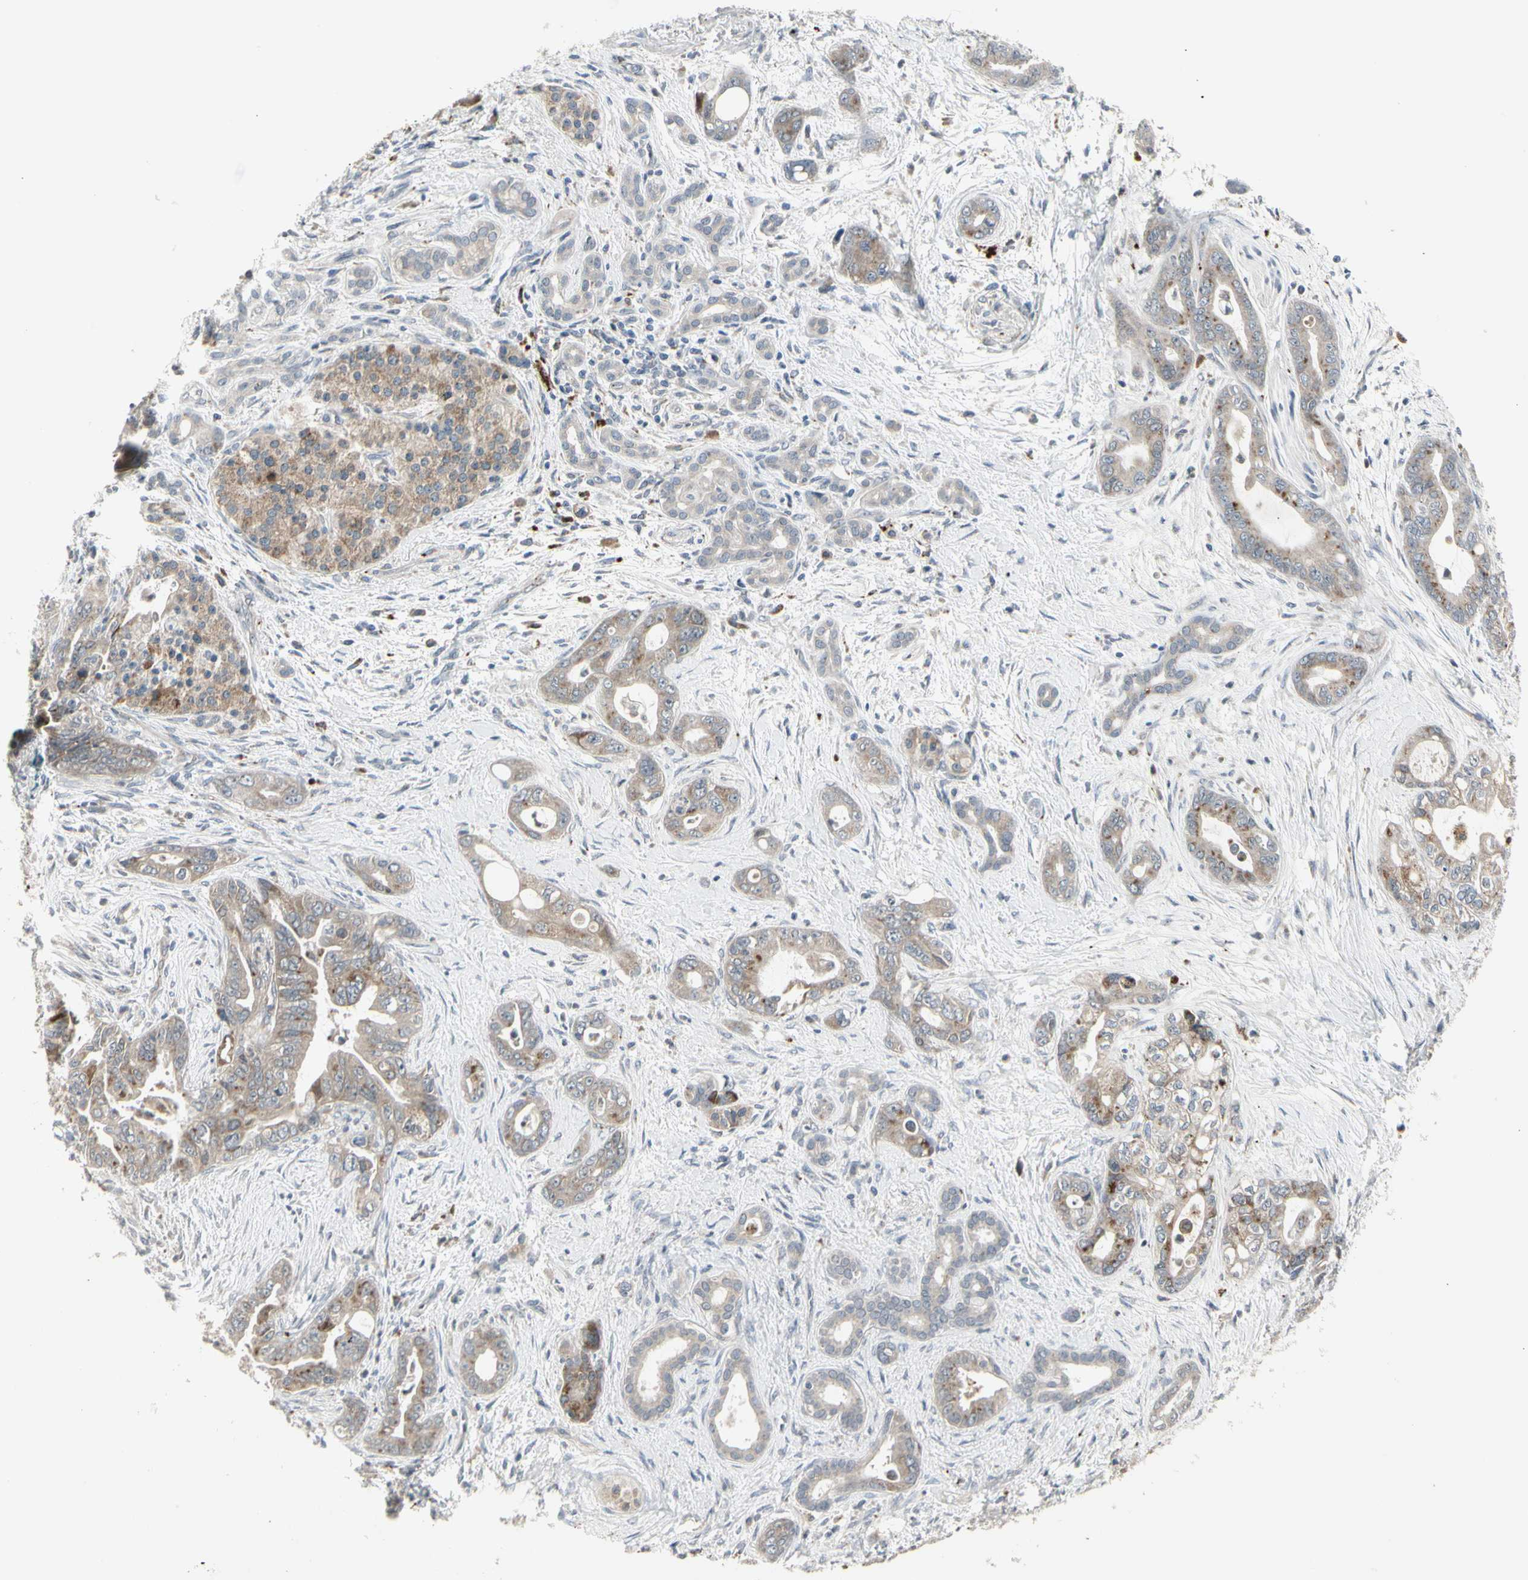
{"staining": {"intensity": "weak", "quantity": ">75%", "location": "cytoplasmic/membranous"}, "tissue": "pancreatic cancer", "cell_type": "Tumor cells", "image_type": "cancer", "snomed": [{"axis": "morphology", "description": "Adenocarcinoma, NOS"}, {"axis": "topography", "description": "Pancreas"}], "caption": "Protein staining of pancreatic cancer (adenocarcinoma) tissue shows weak cytoplasmic/membranous expression in about >75% of tumor cells. (DAB (3,3'-diaminobenzidine) IHC, brown staining for protein, blue staining for nuclei).", "gene": "GRN", "patient": {"sex": "male", "age": 70}}